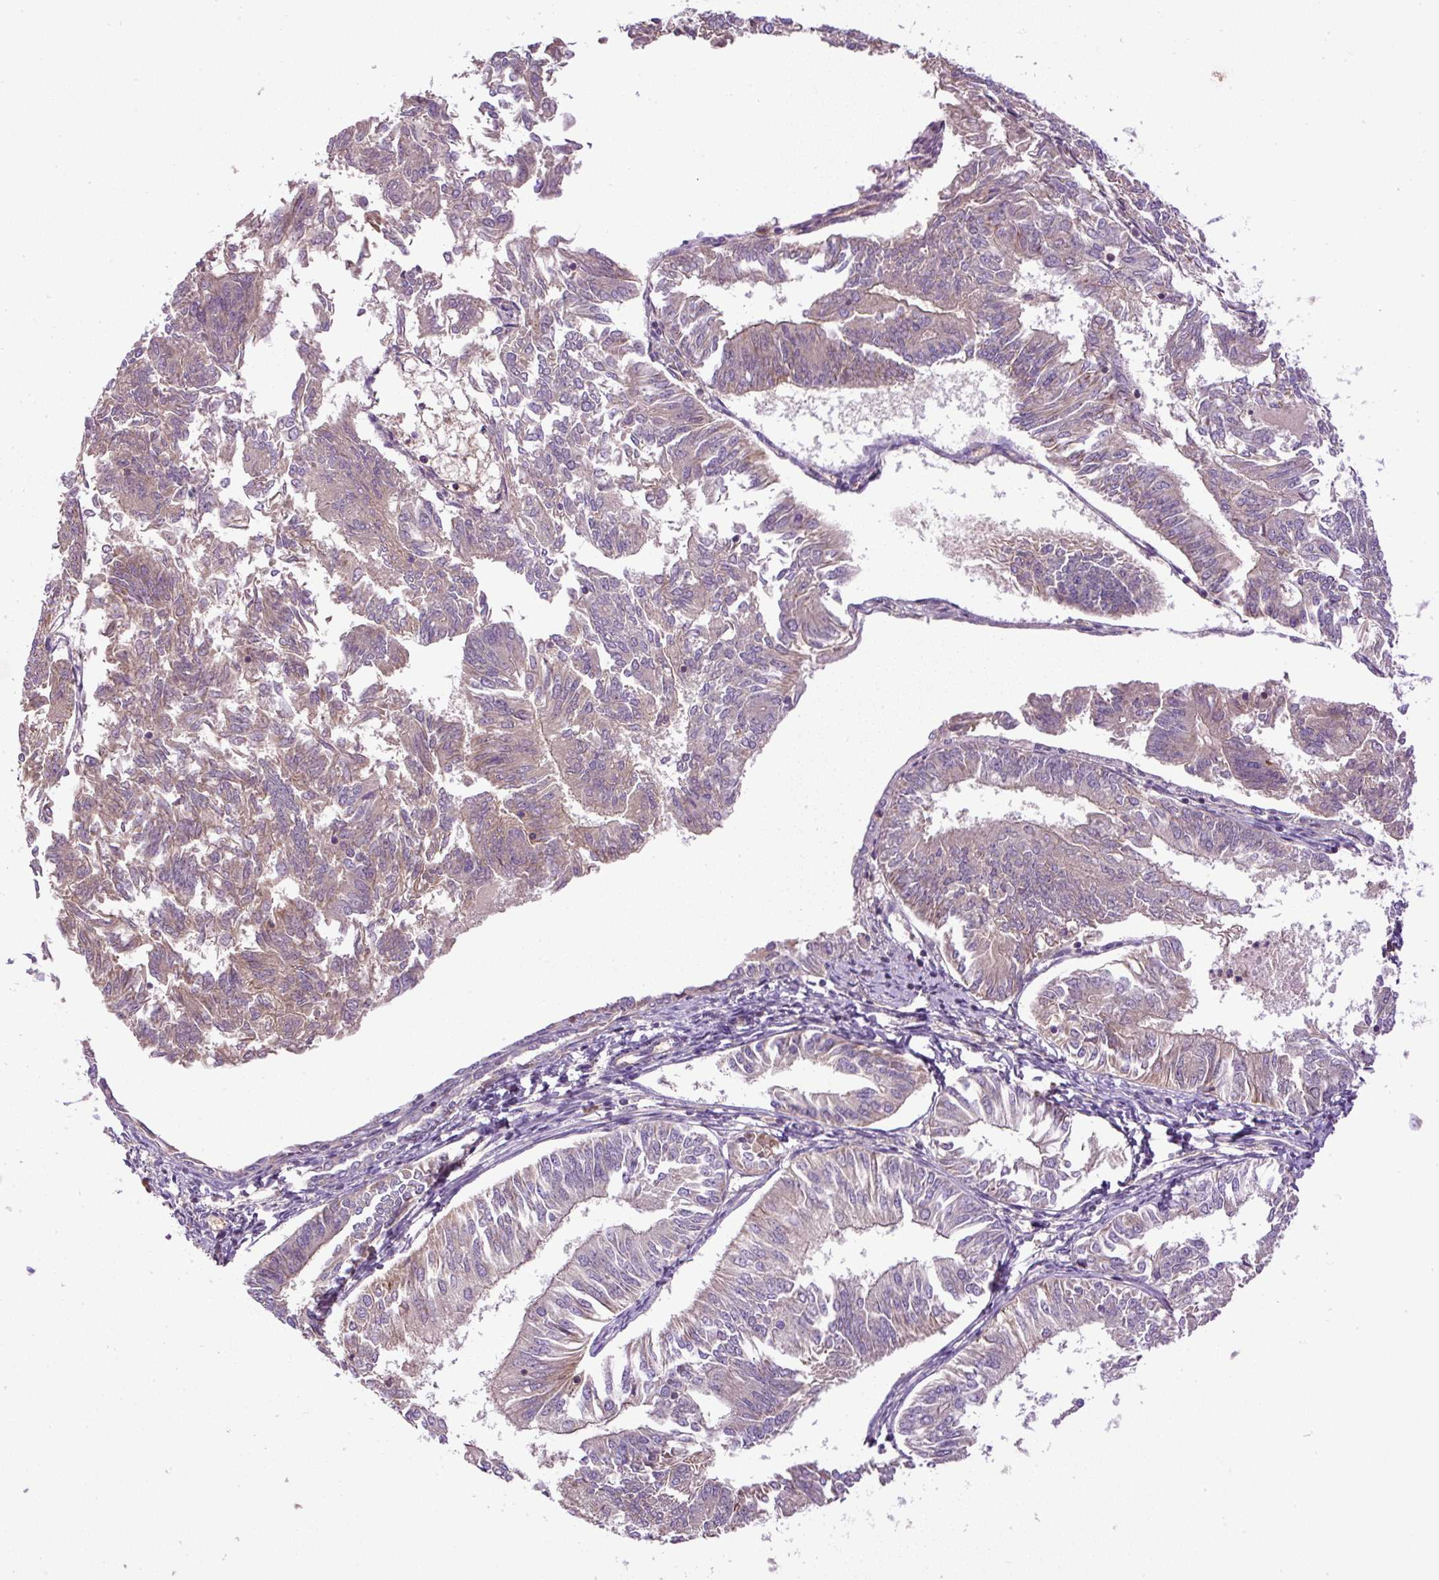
{"staining": {"intensity": "negative", "quantity": "none", "location": "none"}, "tissue": "endometrial cancer", "cell_type": "Tumor cells", "image_type": "cancer", "snomed": [{"axis": "morphology", "description": "Adenocarcinoma, NOS"}, {"axis": "topography", "description": "Endometrium"}], "caption": "Tumor cells are negative for brown protein staining in endometrial adenocarcinoma. Nuclei are stained in blue.", "gene": "CXCL13", "patient": {"sex": "female", "age": 58}}